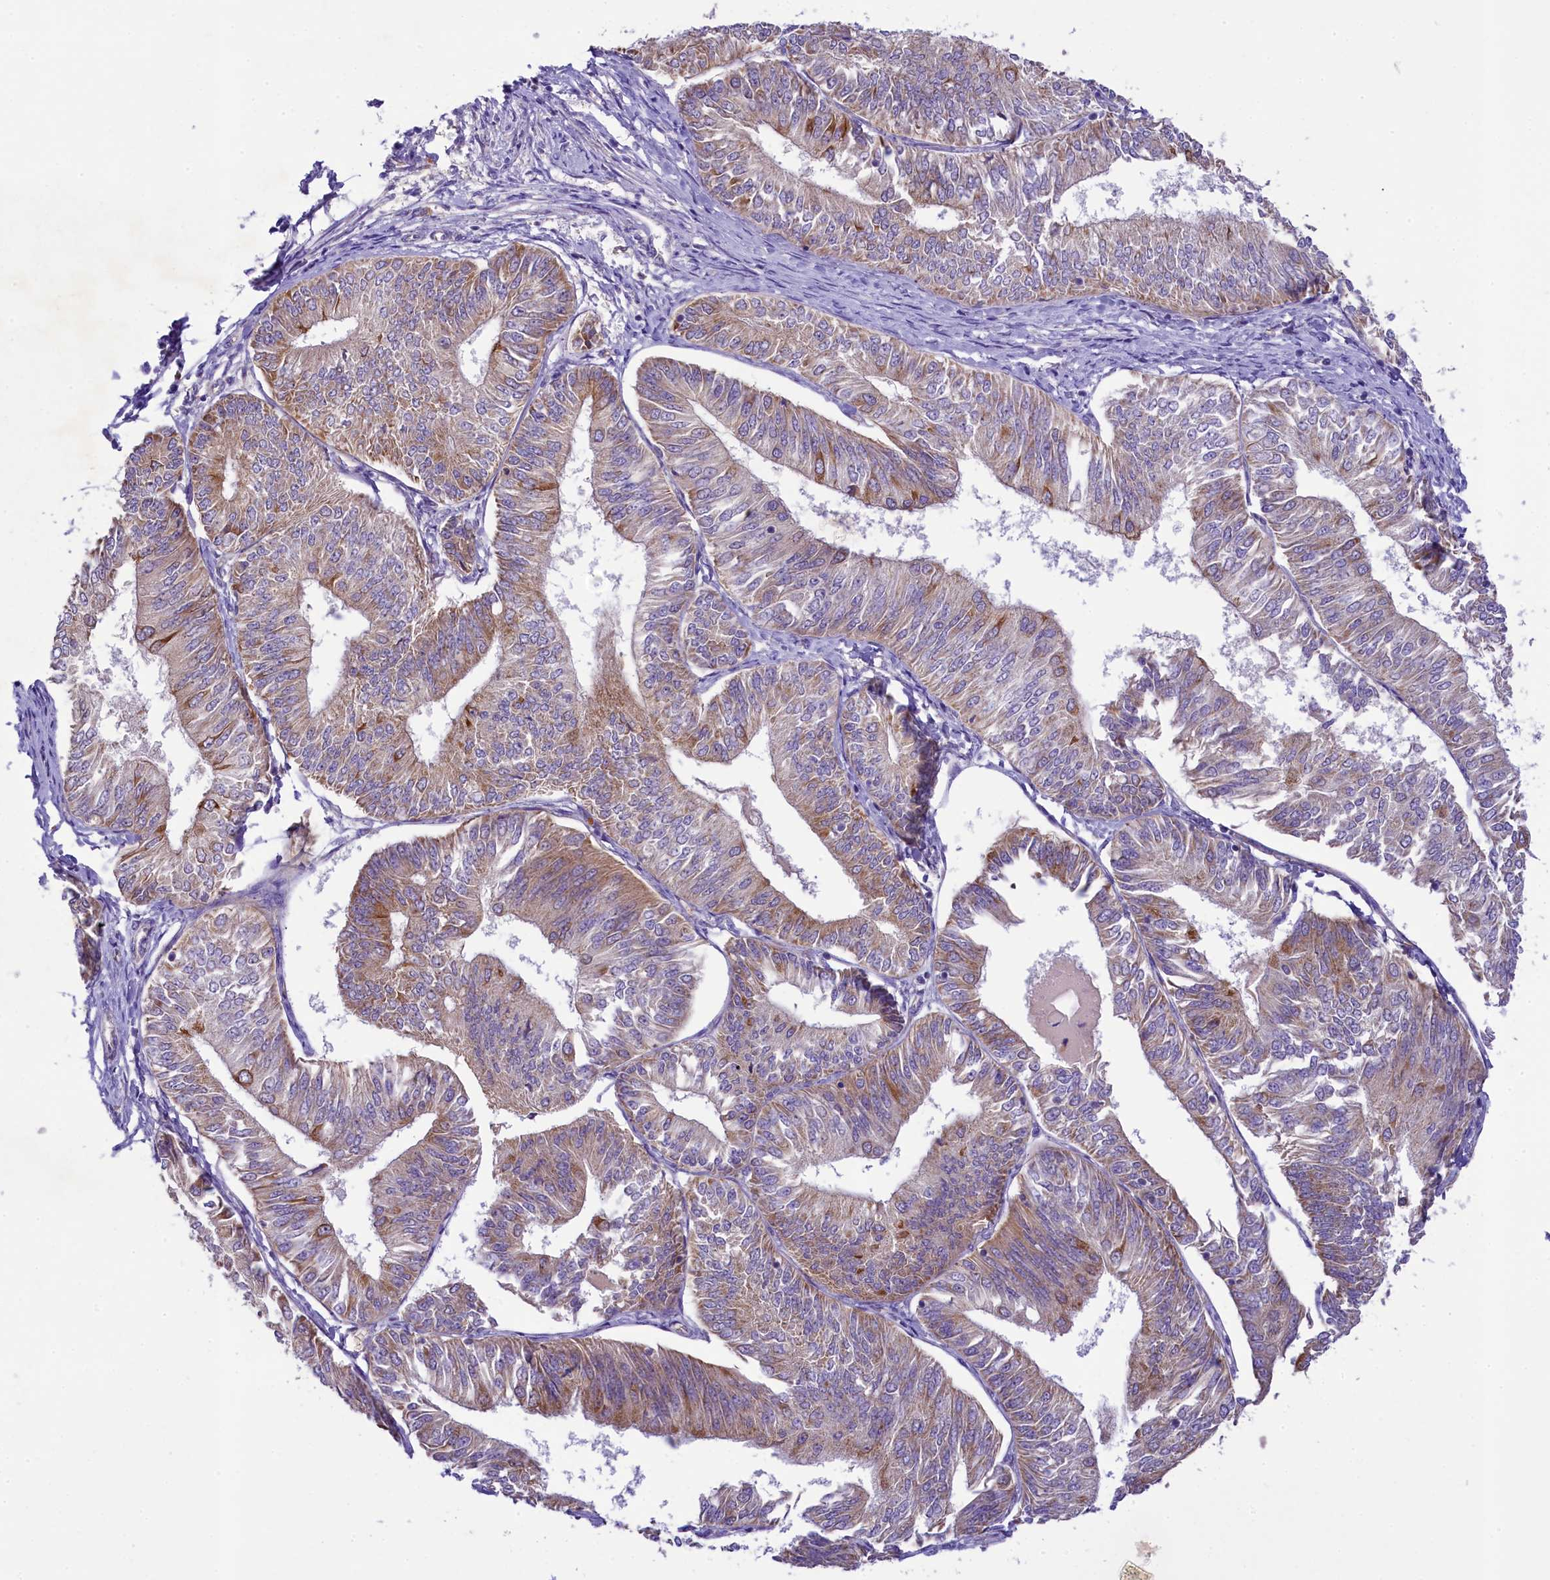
{"staining": {"intensity": "moderate", "quantity": "<25%", "location": "cytoplasmic/membranous"}, "tissue": "endometrial cancer", "cell_type": "Tumor cells", "image_type": "cancer", "snomed": [{"axis": "morphology", "description": "Adenocarcinoma, NOS"}, {"axis": "topography", "description": "Endometrium"}], "caption": "IHC (DAB (3,3'-diaminobenzidine)) staining of endometrial cancer (adenocarcinoma) displays moderate cytoplasmic/membranous protein expression in about <25% of tumor cells.", "gene": "LARP4", "patient": {"sex": "female", "age": 58}}